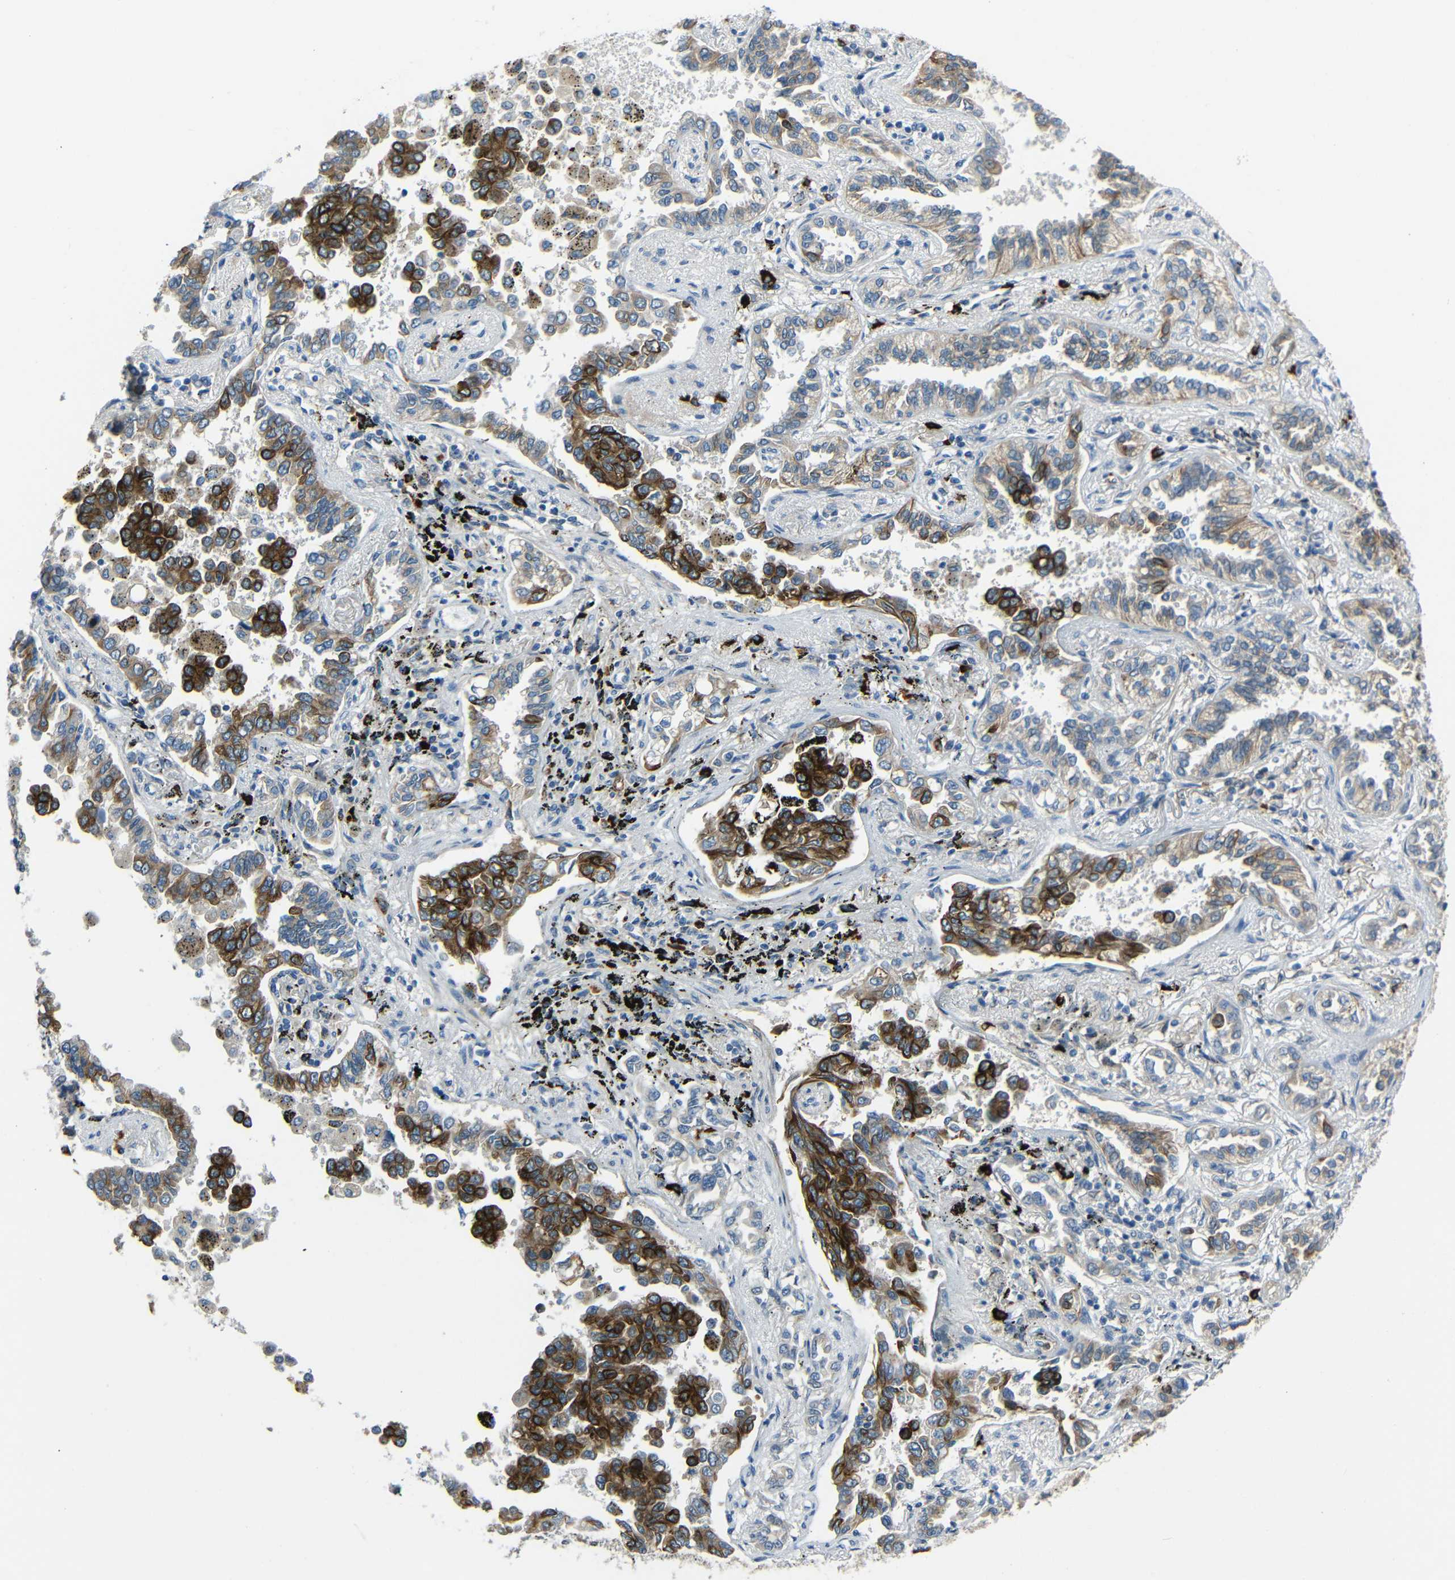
{"staining": {"intensity": "strong", "quantity": ">75%", "location": "cytoplasmic/membranous"}, "tissue": "lung cancer", "cell_type": "Tumor cells", "image_type": "cancer", "snomed": [{"axis": "morphology", "description": "Normal tissue, NOS"}, {"axis": "morphology", "description": "Adenocarcinoma, NOS"}, {"axis": "topography", "description": "Lung"}], "caption": "Adenocarcinoma (lung) tissue reveals strong cytoplasmic/membranous staining in approximately >75% of tumor cells (DAB (3,3'-diaminobenzidine) IHC with brightfield microscopy, high magnification).", "gene": "DCLK1", "patient": {"sex": "male", "age": 59}}